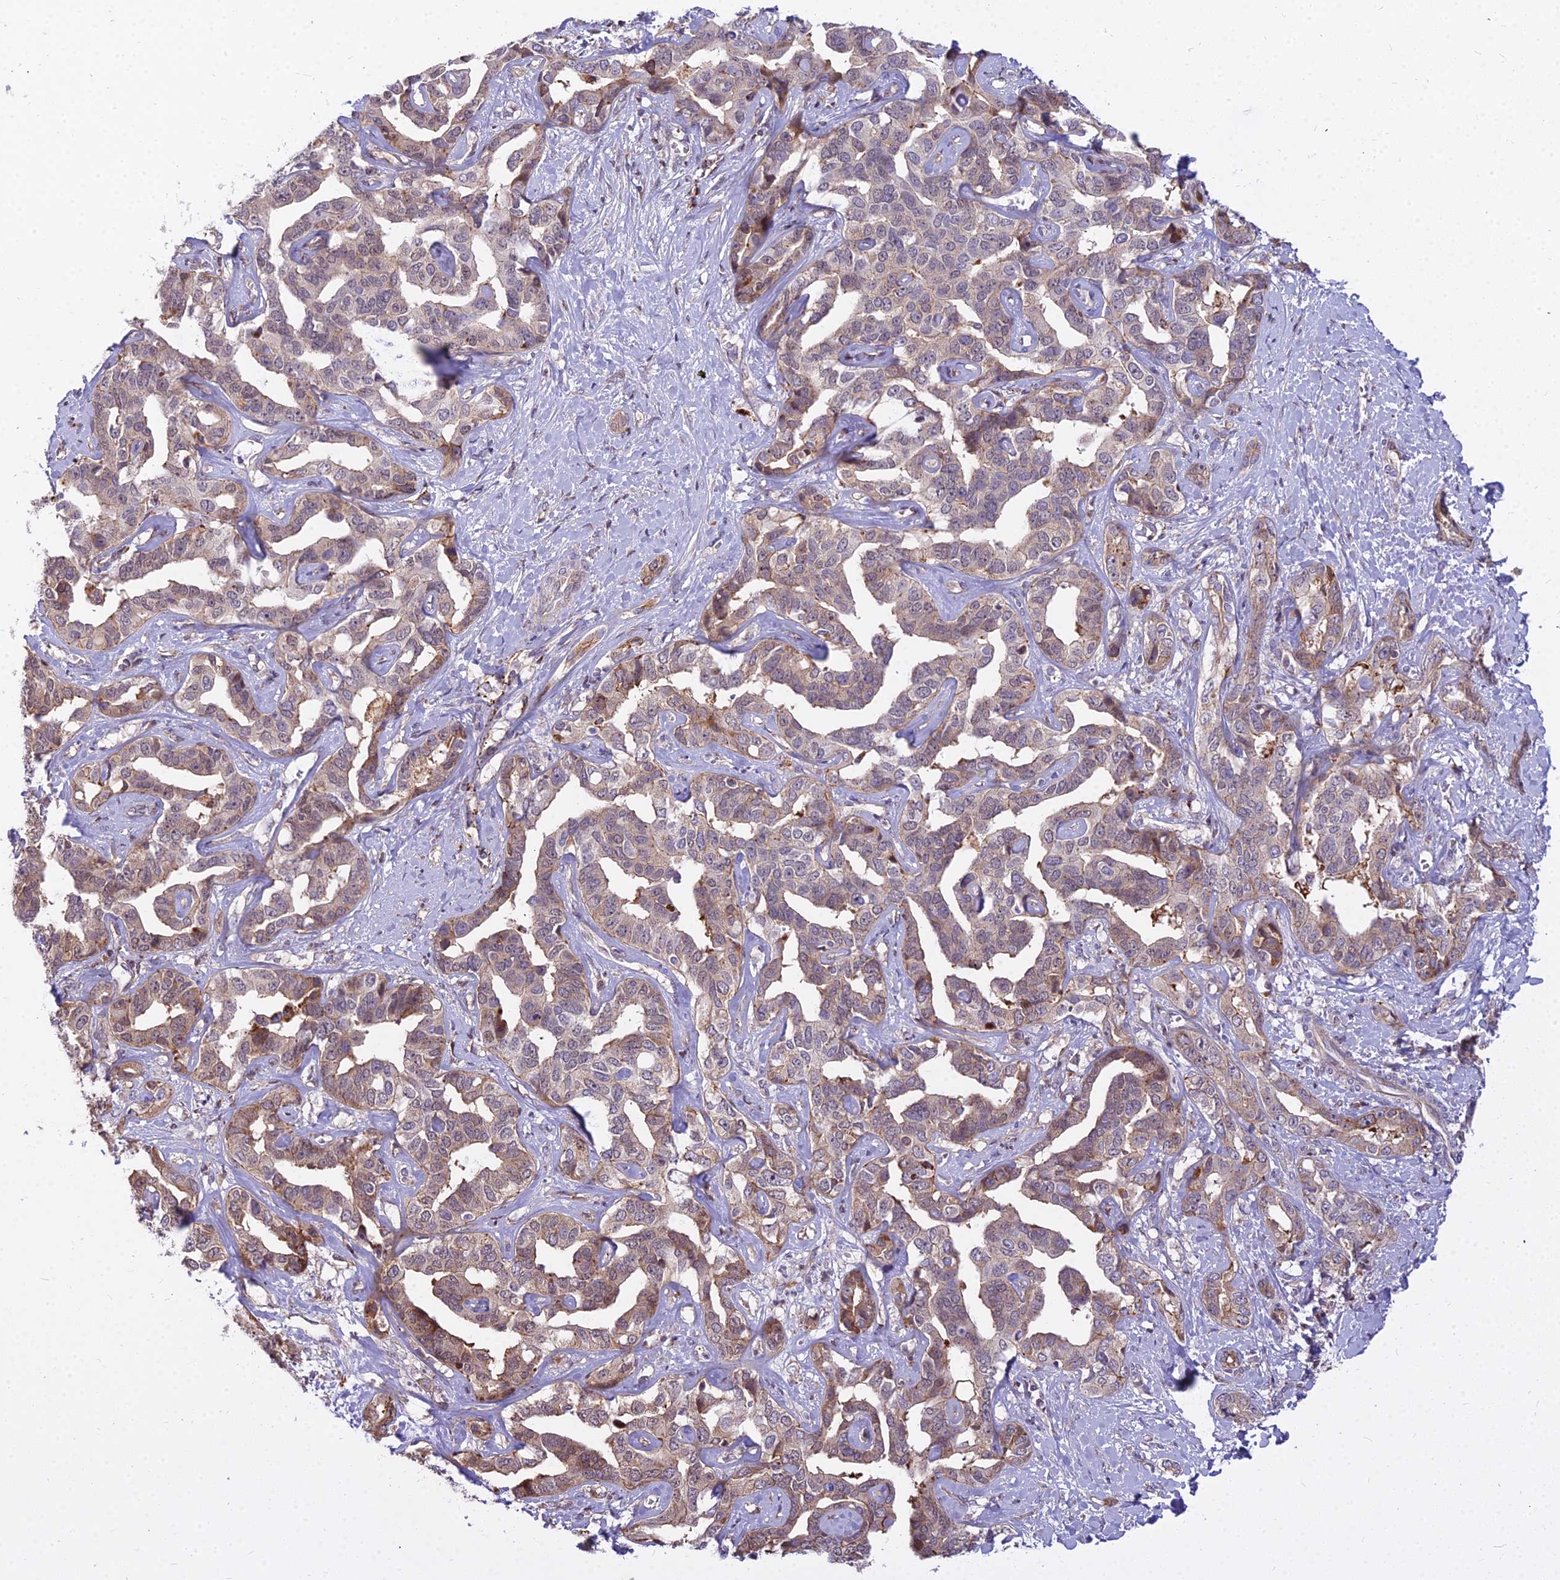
{"staining": {"intensity": "weak", "quantity": "25%-75%", "location": "cytoplasmic/membranous"}, "tissue": "liver cancer", "cell_type": "Tumor cells", "image_type": "cancer", "snomed": [{"axis": "morphology", "description": "Cholangiocarcinoma"}, {"axis": "topography", "description": "Liver"}], "caption": "Protein expression analysis of human cholangiocarcinoma (liver) reveals weak cytoplasmic/membranous expression in approximately 25%-75% of tumor cells.", "gene": "GLYATL3", "patient": {"sex": "male", "age": 59}}